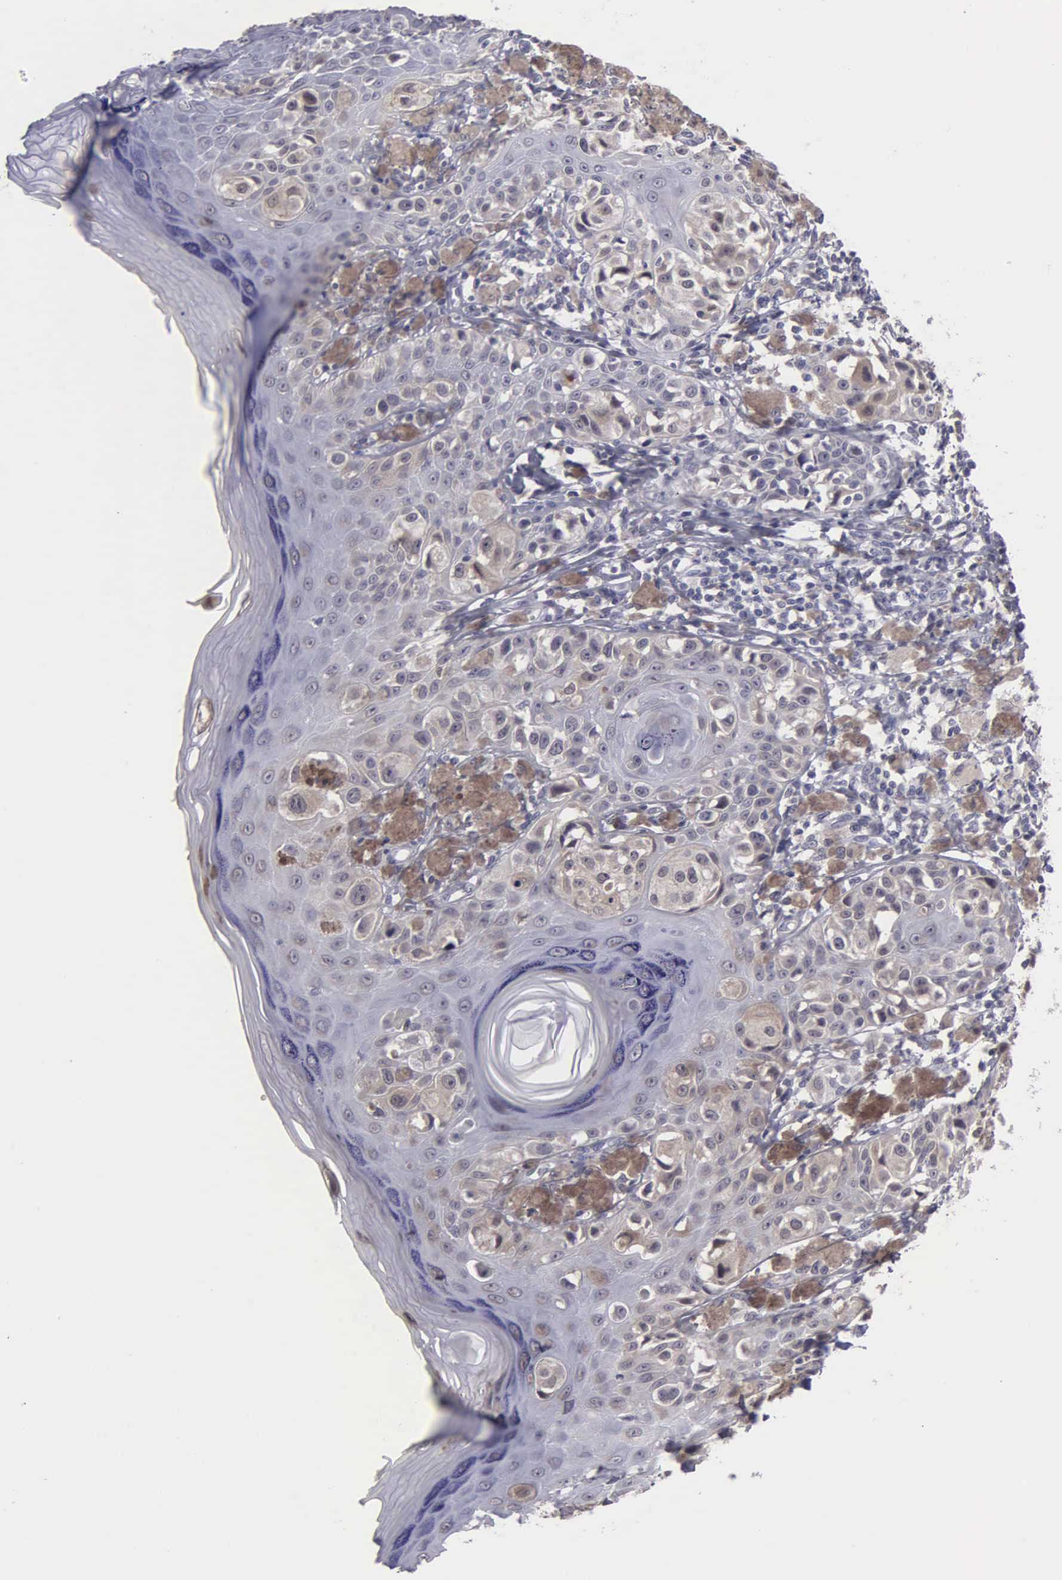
{"staining": {"intensity": "weak", "quantity": "<25%", "location": "cytoplasmic/membranous"}, "tissue": "melanoma", "cell_type": "Tumor cells", "image_type": "cancer", "snomed": [{"axis": "morphology", "description": "Malignant melanoma, NOS"}, {"axis": "topography", "description": "Skin"}], "caption": "Histopathology image shows no protein expression in tumor cells of malignant melanoma tissue.", "gene": "BRD1", "patient": {"sex": "female", "age": 55}}